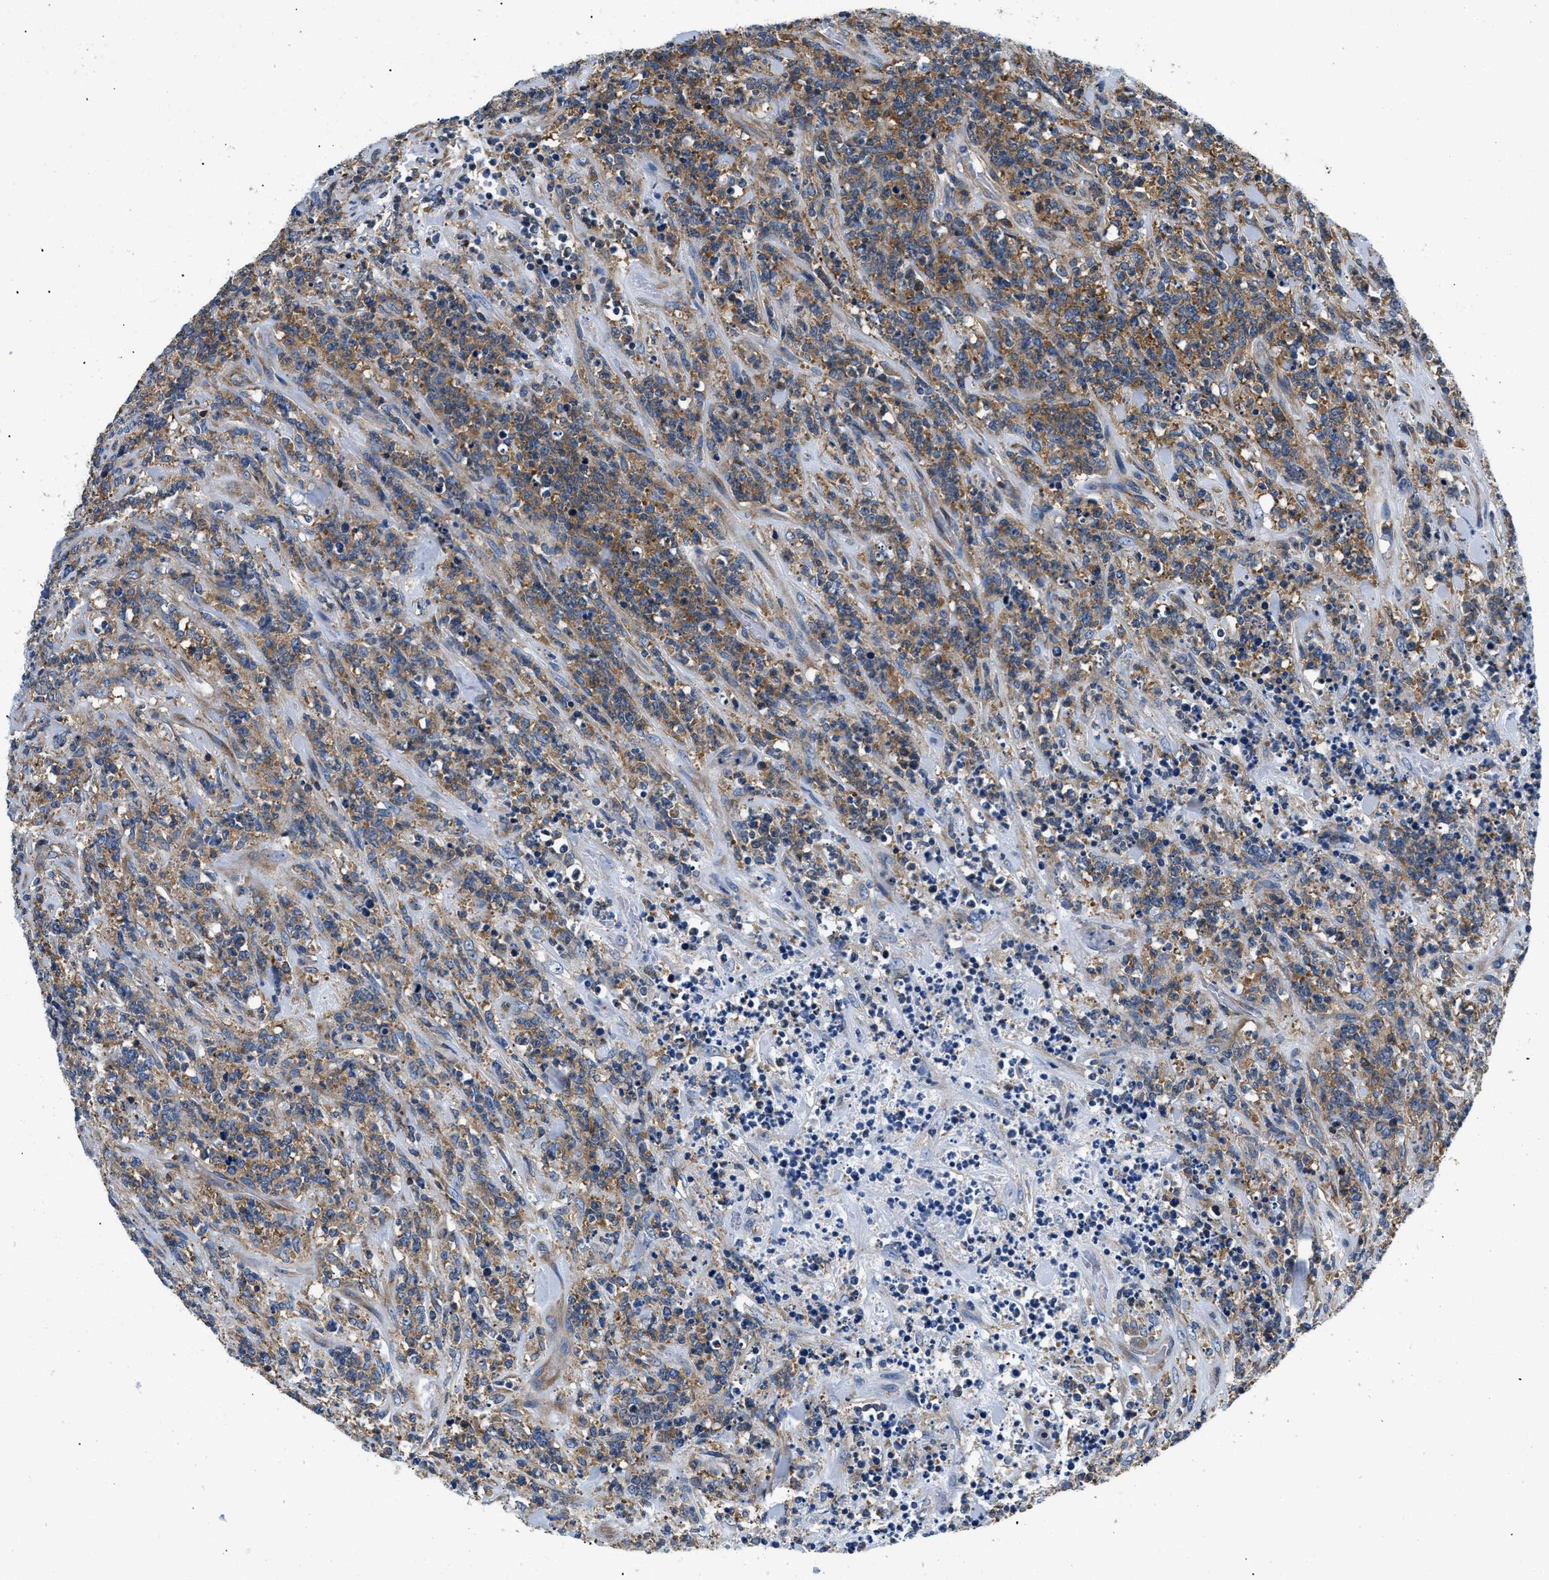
{"staining": {"intensity": "moderate", "quantity": ">75%", "location": "cytoplasmic/membranous"}, "tissue": "lymphoma", "cell_type": "Tumor cells", "image_type": "cancer", "snomed": [{"axis": "morphology", "description": "Malignant lymphoma, non-Hodgkin's type, High grade"}, {"axis": "topography", "description": "Soft tissue"}], "caption": "The image exhibits immunohistochemical staining of malignant lymphoma, non-Hodgkin's type (high-grade). There is moderate cytoplasmic/membranous expression is seen in approximately >75% of tumor cells. Using DAB (brown) and hematoxylin (blue) stains, captured at high magnification using brightfield microscopy.", "gene": "ABCF1", "patient": {"sex": "male", "age": 18}}